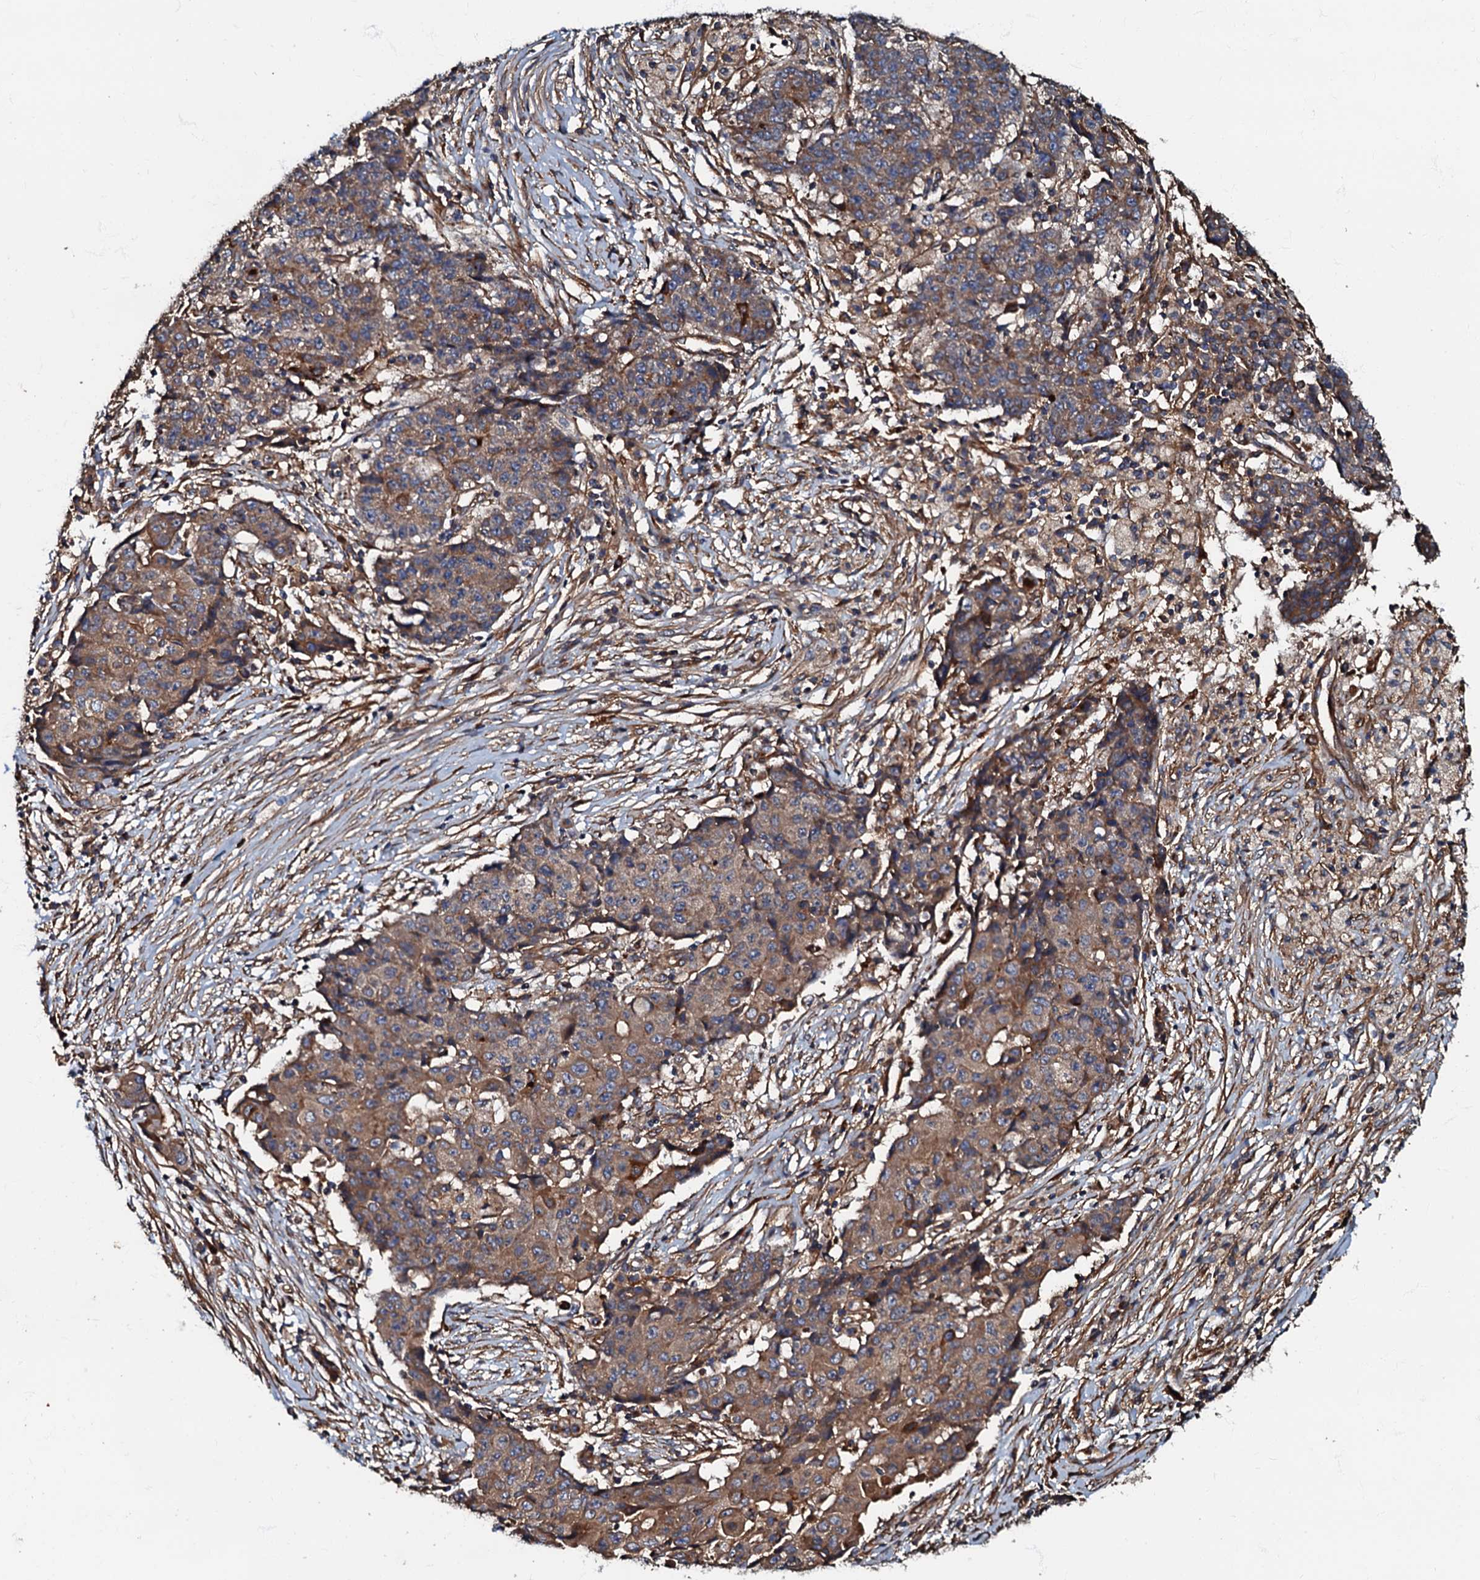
{"staining": {"intensity": "moderate", "quantity": ">75%", "location": "cytoplasmic/membranous"}, "tissue": "ovarian cancer", "cell_type": "Tumor cells", "image_type": "cancer", "snomed": [{"axis": "morphology", "description": "Carcinoma, endometroid"}, {"axis": "topography", "description": "Ovary"}], "caption": "Immunohistochemical staining of human ovarian cancer (endometroid carcinoma) reveals medium levels of moderate cytoplasmic/membranous expression in approximately >75% of tumor cells. (Brightfield microscopy of DAB IHC at high magnification).", "gene": "BLOC1S6", "patient": {"sex": "female", "age": 42}}